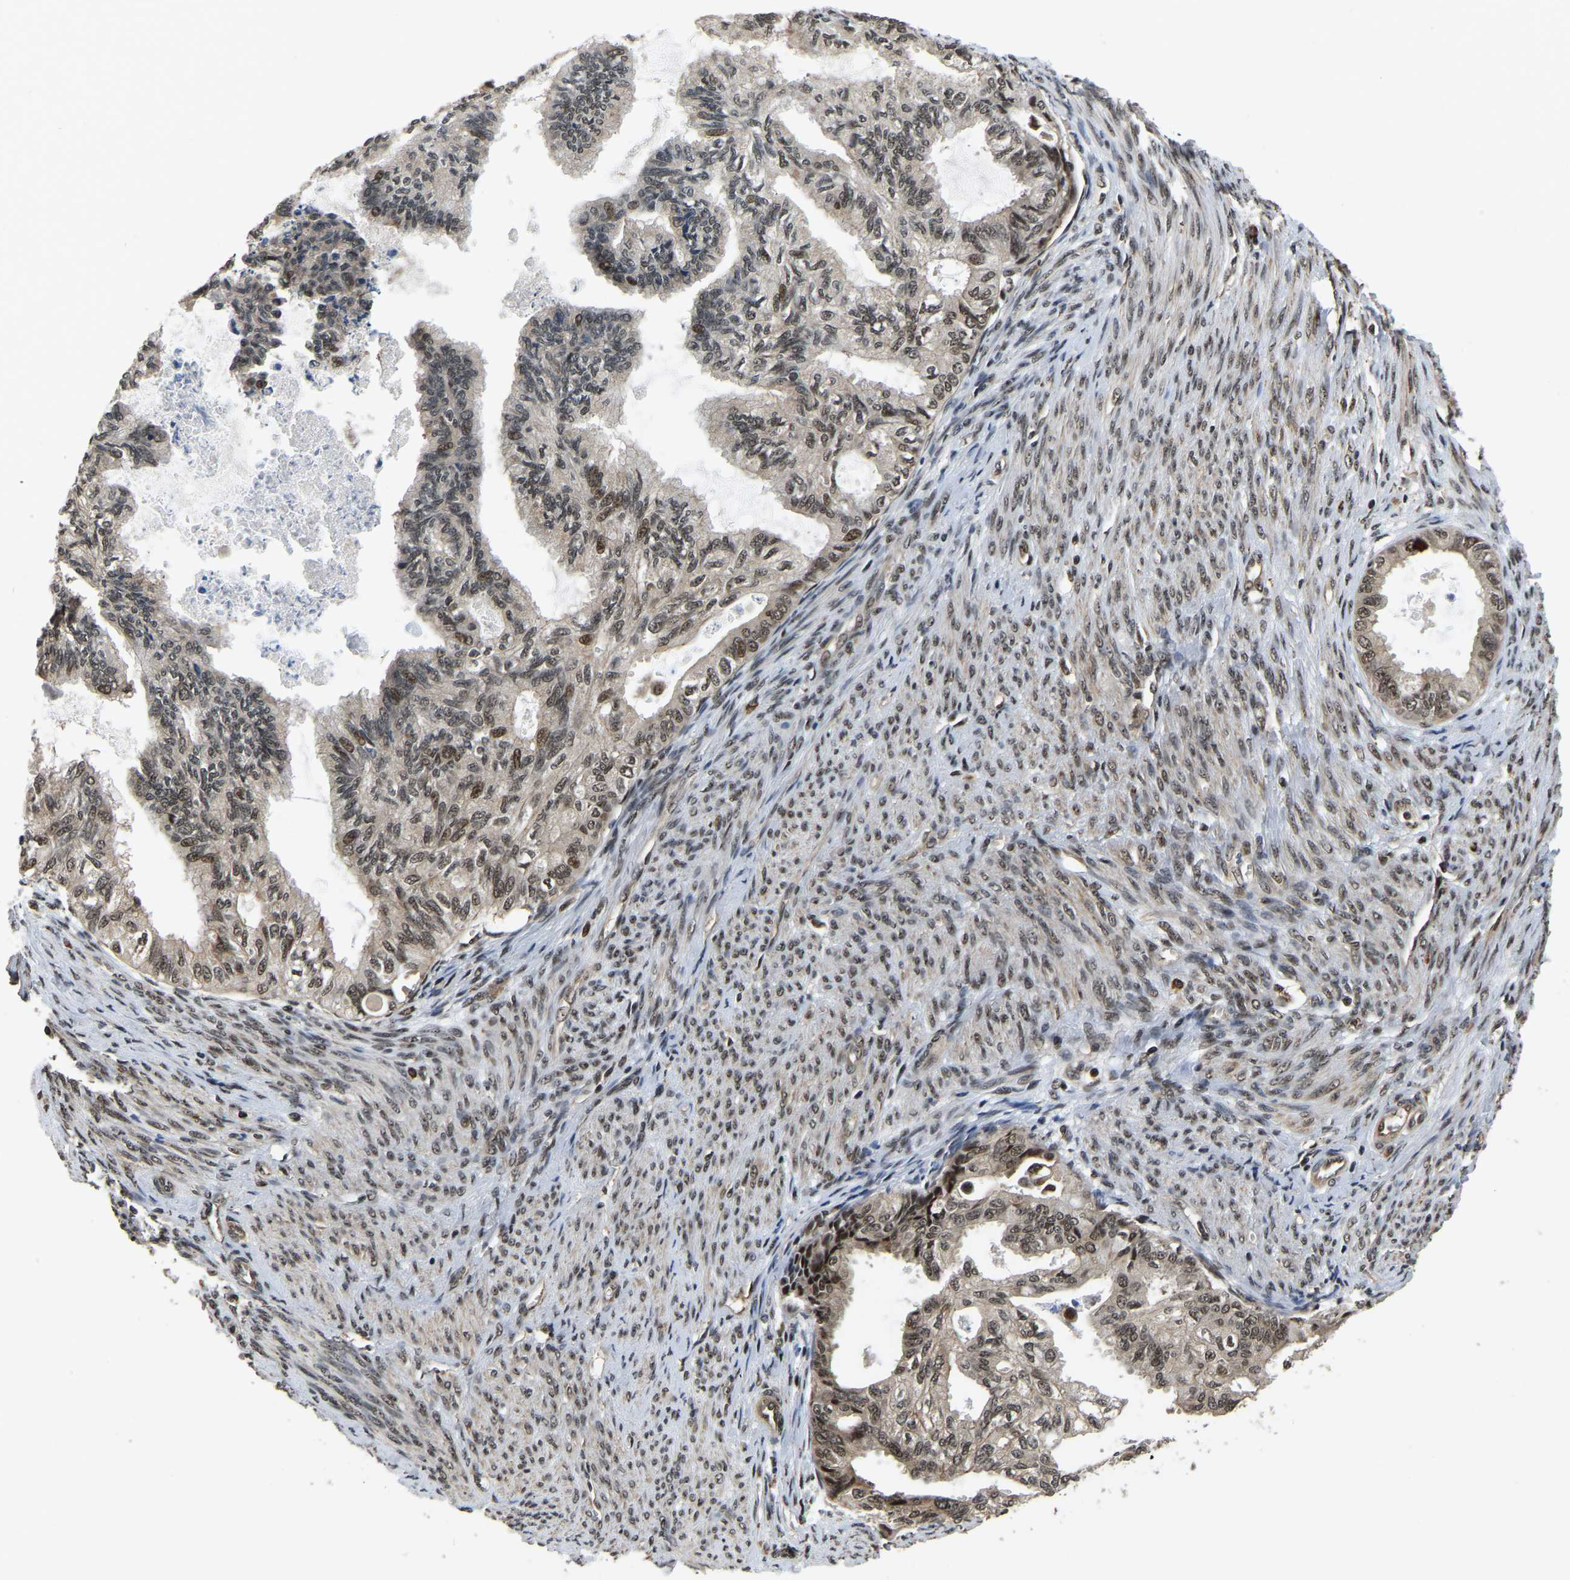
{"staining": {"intensity": "weak", "quantity": ">75%", "location": "nuclear"}, "tissue": "cervical cancer", "cell_type": "Tumor cells", "image_type": "cancer", "snomed": [{"axis": "morphology", "description": "Normal tissue, NOS"}, {"axis": "morphology", "description": "Adenocarcinoma, NOS"}, {"axis": "topography", "description": "Cervix"}, {"axis": "topography", "description": "Endometrium"}], "caption": "DAB (3,3'-diaminobenzidine) immunohistochemical staining of cervical cancer displays weak nuclear protein staining in about >75% of tumor cells. The protein of interest is shown in brown color, while the nuclei are stained blue.", "gene": "CIAO1", "patient": {"sex": "female", "age": 86}}